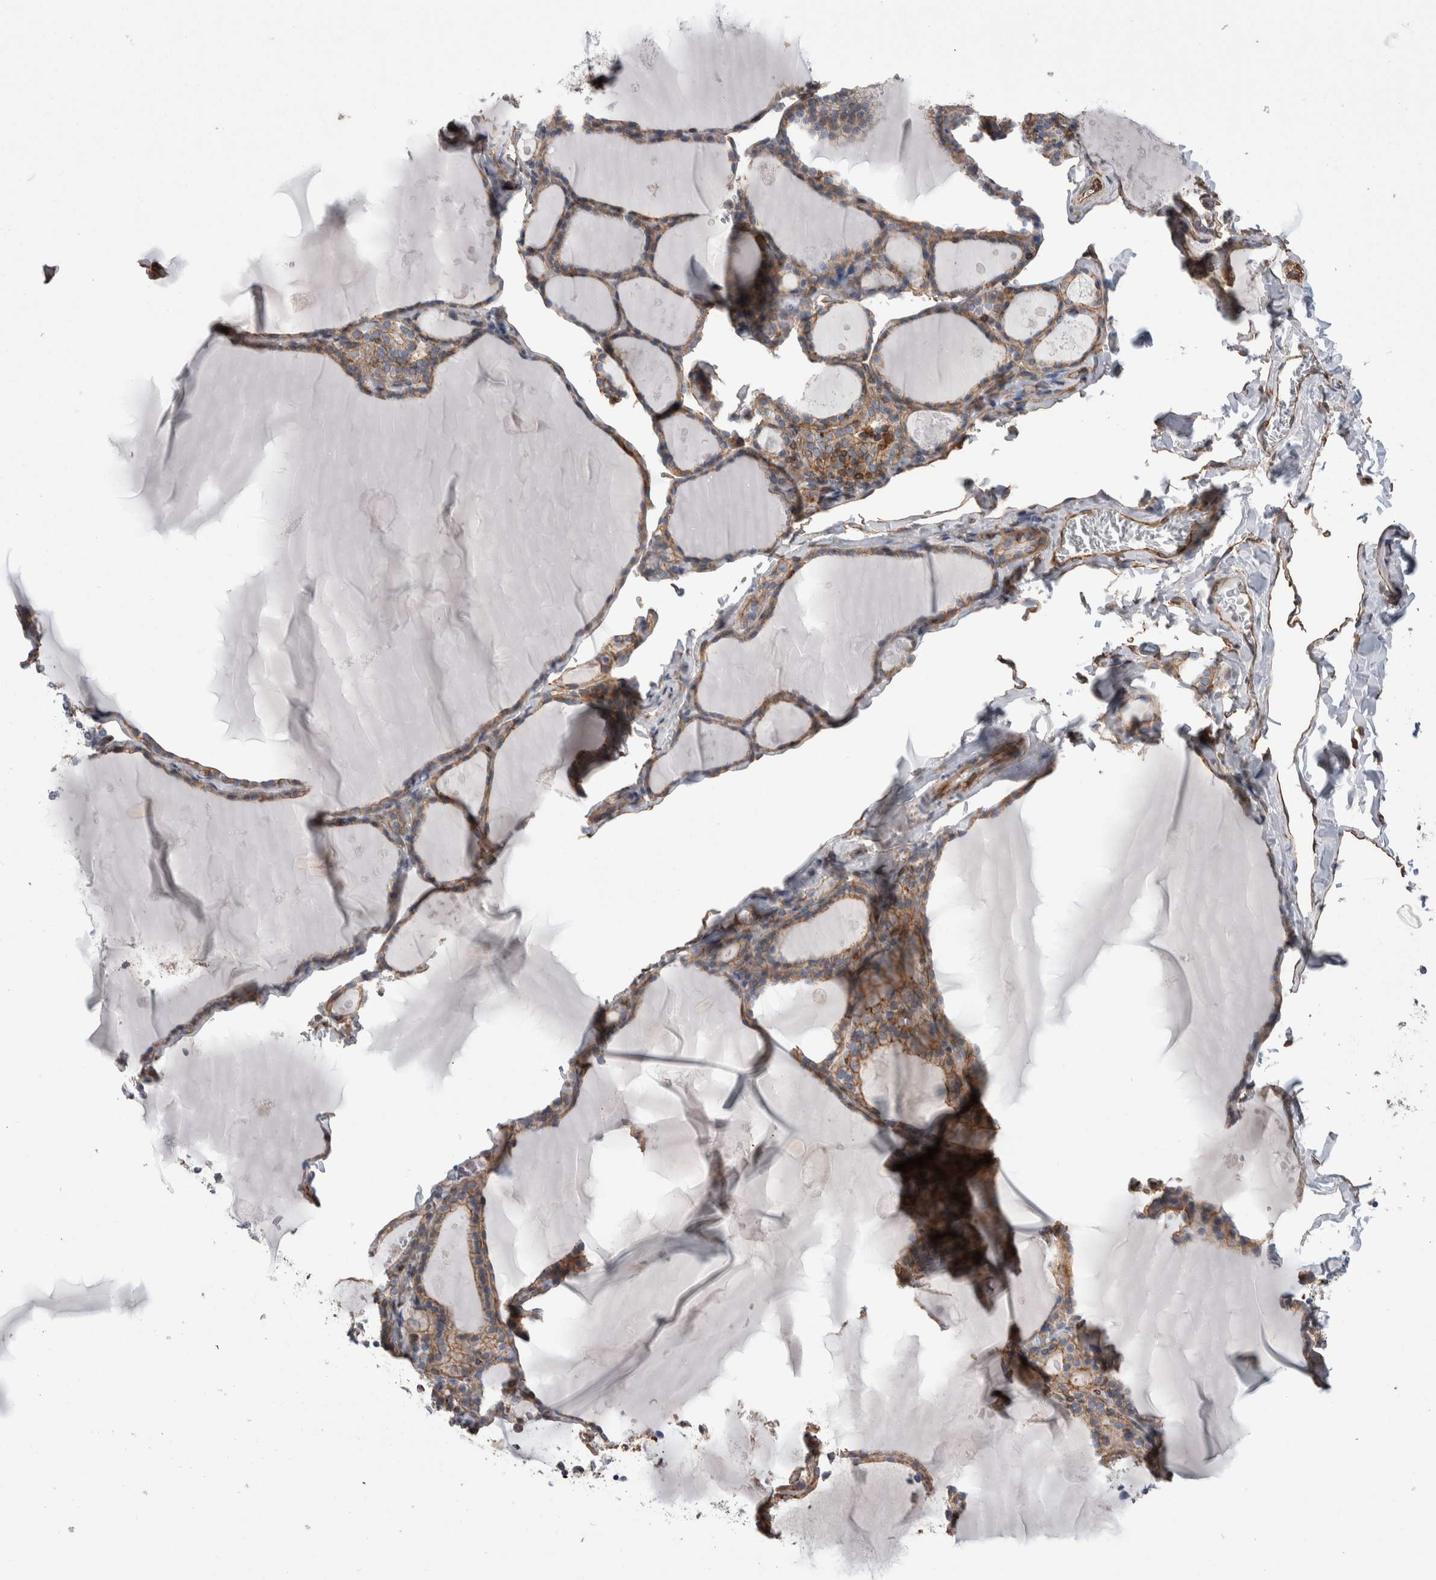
{"staining": {"intensity": "moderate", "quantity": ">75%", "location": "cytoplasmic/membranous"}, "tissue": "thyroid gland", "cell_type": "Glandular cells", "image_type": "normal", "snomed": [{"axis": "morphology", "description": "Normal tissue, NOS"}, {"axis": "topography", "description": "Thyroid gland"}], "caption": "A medium amount of moderate cytoplasmic/membranous staining is identified in approximately >75% of glandular cells in benign thyroid gland. Using DAB (3,3'-diaminobenzidine) (brown) and hematoxylin (blue) stains, captured at high magnification using brightfield microscopy.", "gene": "KIF12", "patient": {"sex": "male", "age": 56}}